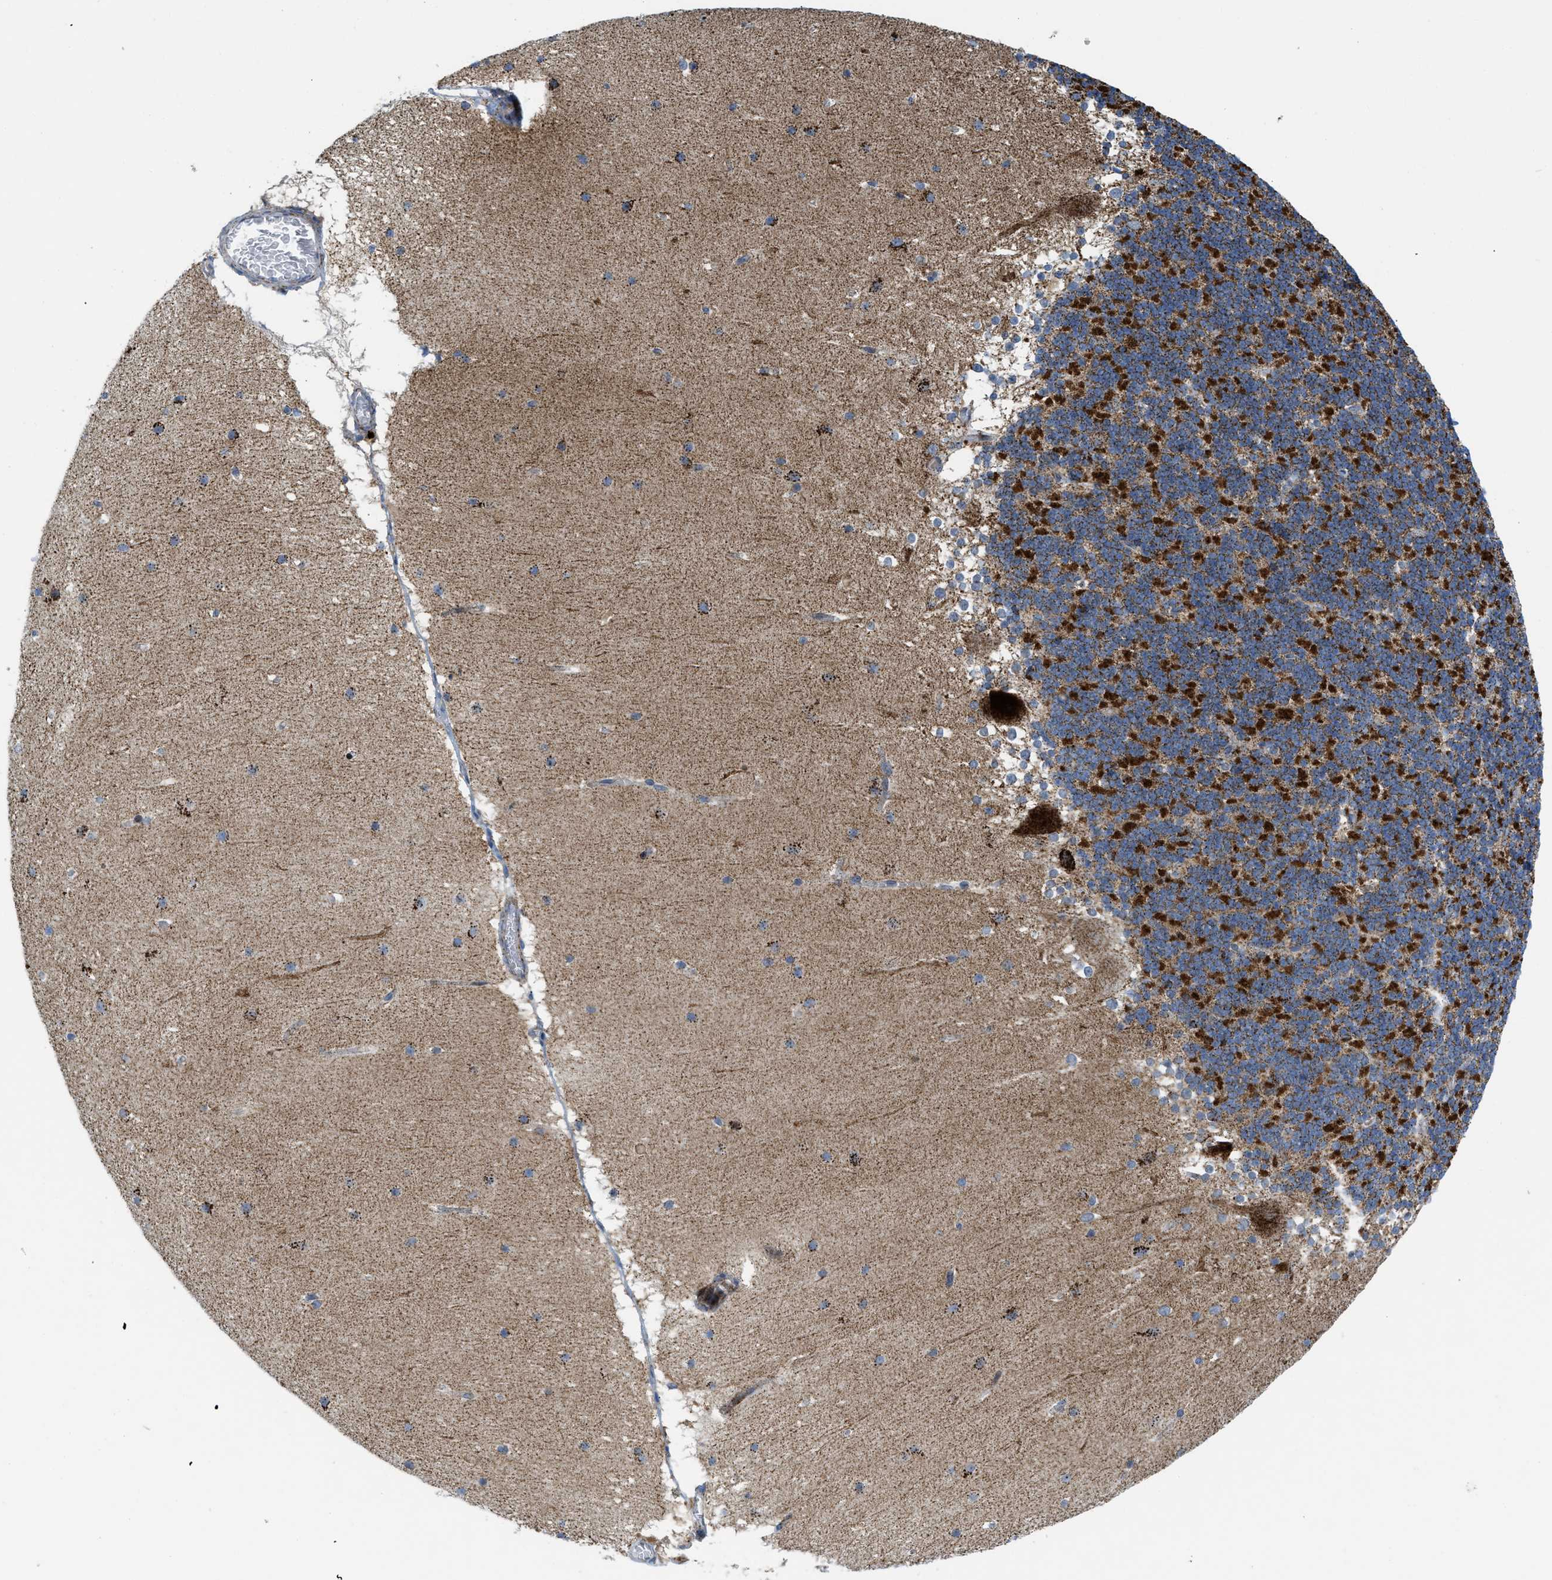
{"staining": {"intensity": "strong", "quantity": "25%-75%", "location": "cytoplasmic/membranous"}, "tissue": "cerebellum", "cell_type": "Cells in granular layer", "image_type": "normal", "snomed": [{"axis": "morphology", "description": "Normal tissue, NOS"}, {"axis": "topography", "description": "Cerebellum"}], "caption": "Protein staining reveals strong cytoplasmic/membranous staining in about 25%-75% of cells in granular layer in benign cerebellum. The protein is shown in brown color, while the nuclei are stained blue.", "gene": "RBBP9", "patient": {"sex": "female", "age": 19}}